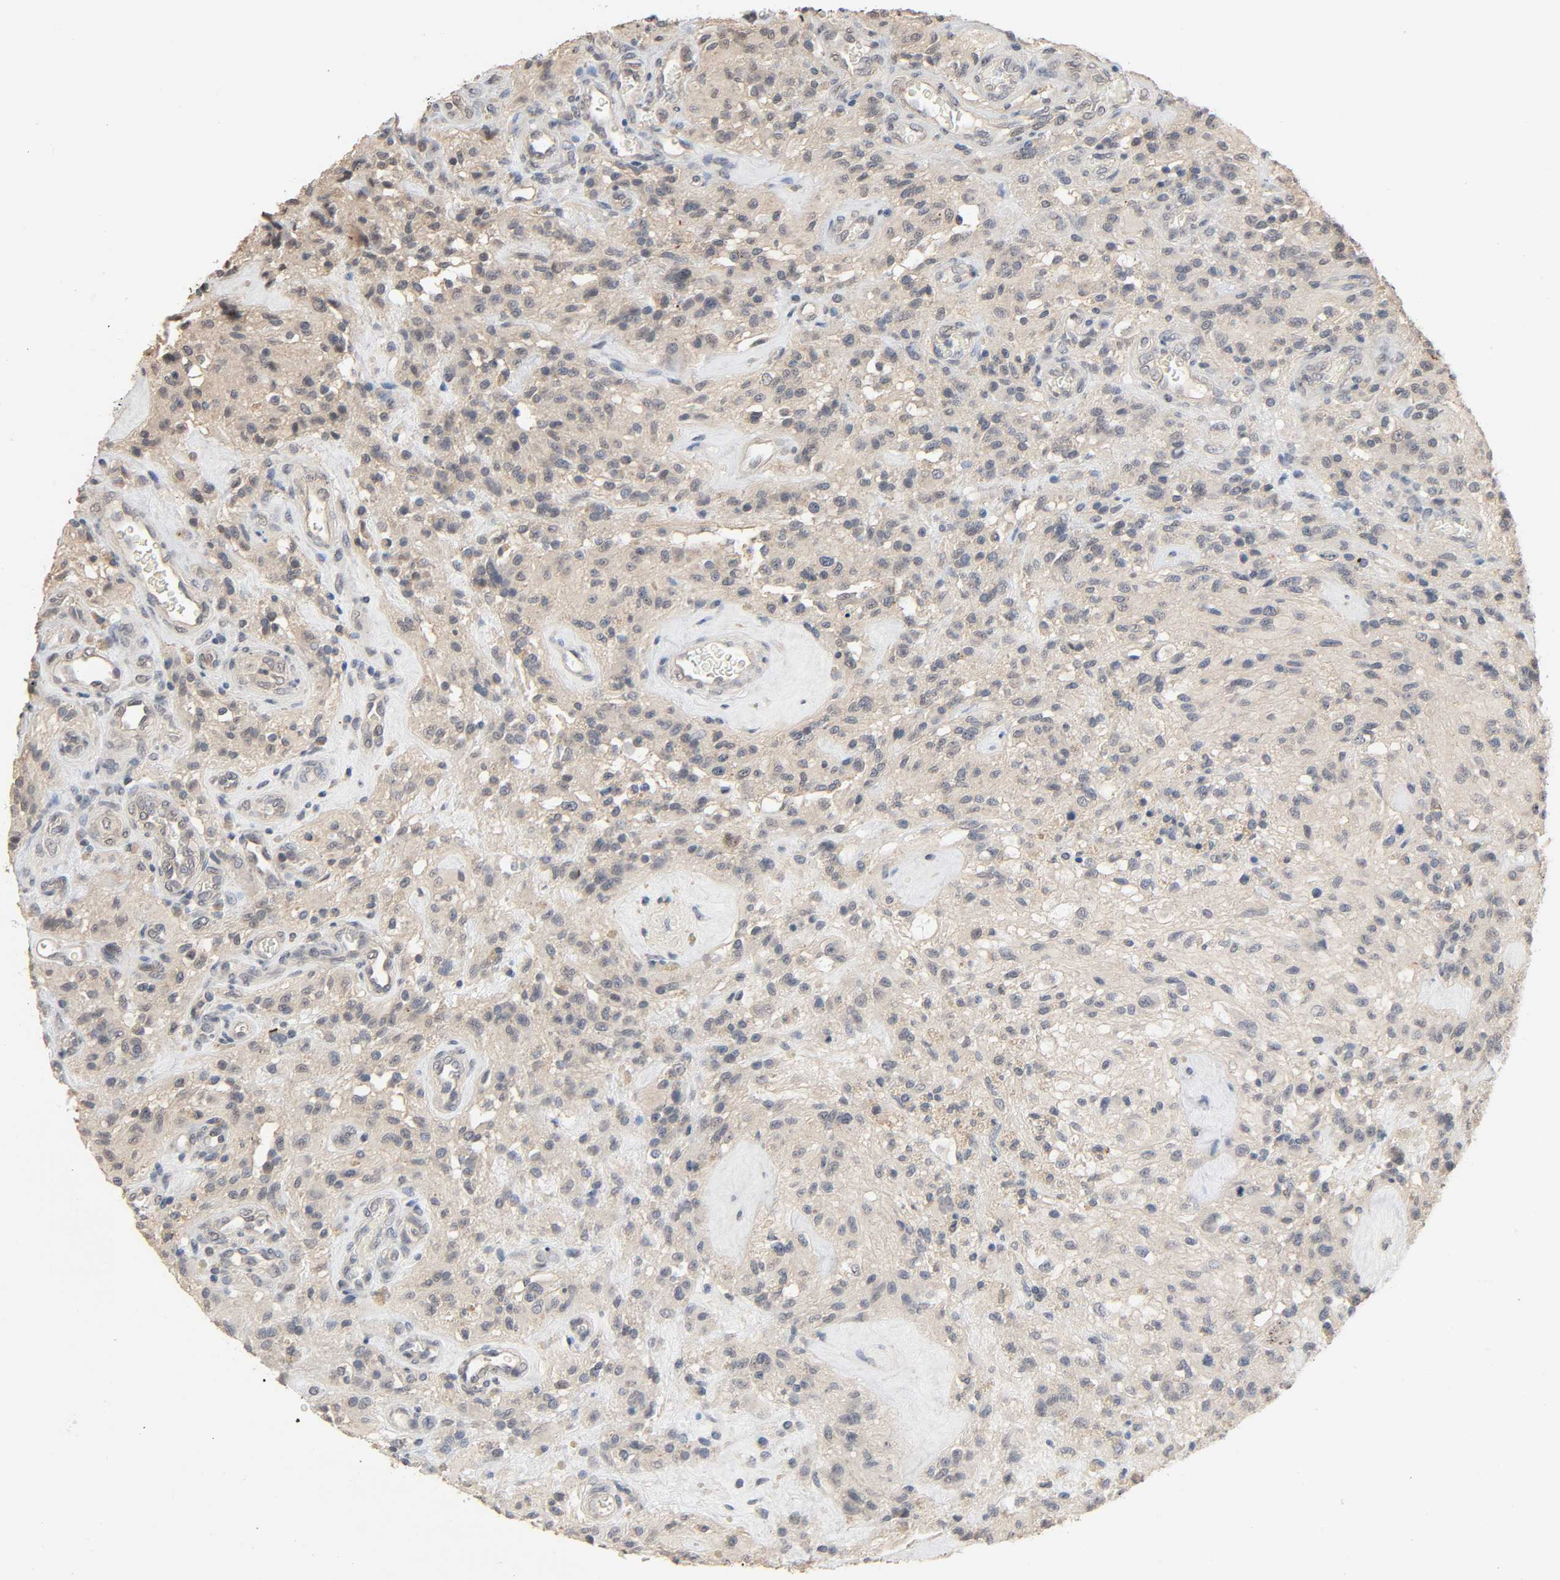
{"staining": {"intensity": "weak", "quantity": "25%-75%", "location": "cytoplasmic/membranous"}, "tissue": "glioma", "cell_type": "Tumor cells", "image_type": "cancer", "snomed": [{"axis": "morphology", "description": "Normal tissue, NOS"}, {"axis": "morphology", "description": "Glioma, malignant, High grade"}, {"axis": "topography", "description": "Cerebral cortex"}], "caption": "Immunohistochemistry (IHC) of human glioma demonstrates low levels of weak cytoplasmic/membranous positivity in approximately 25%-75% of tumor cells.", "gene": "MAGEA8", "patient": {"sex": "male", "age": 56}}